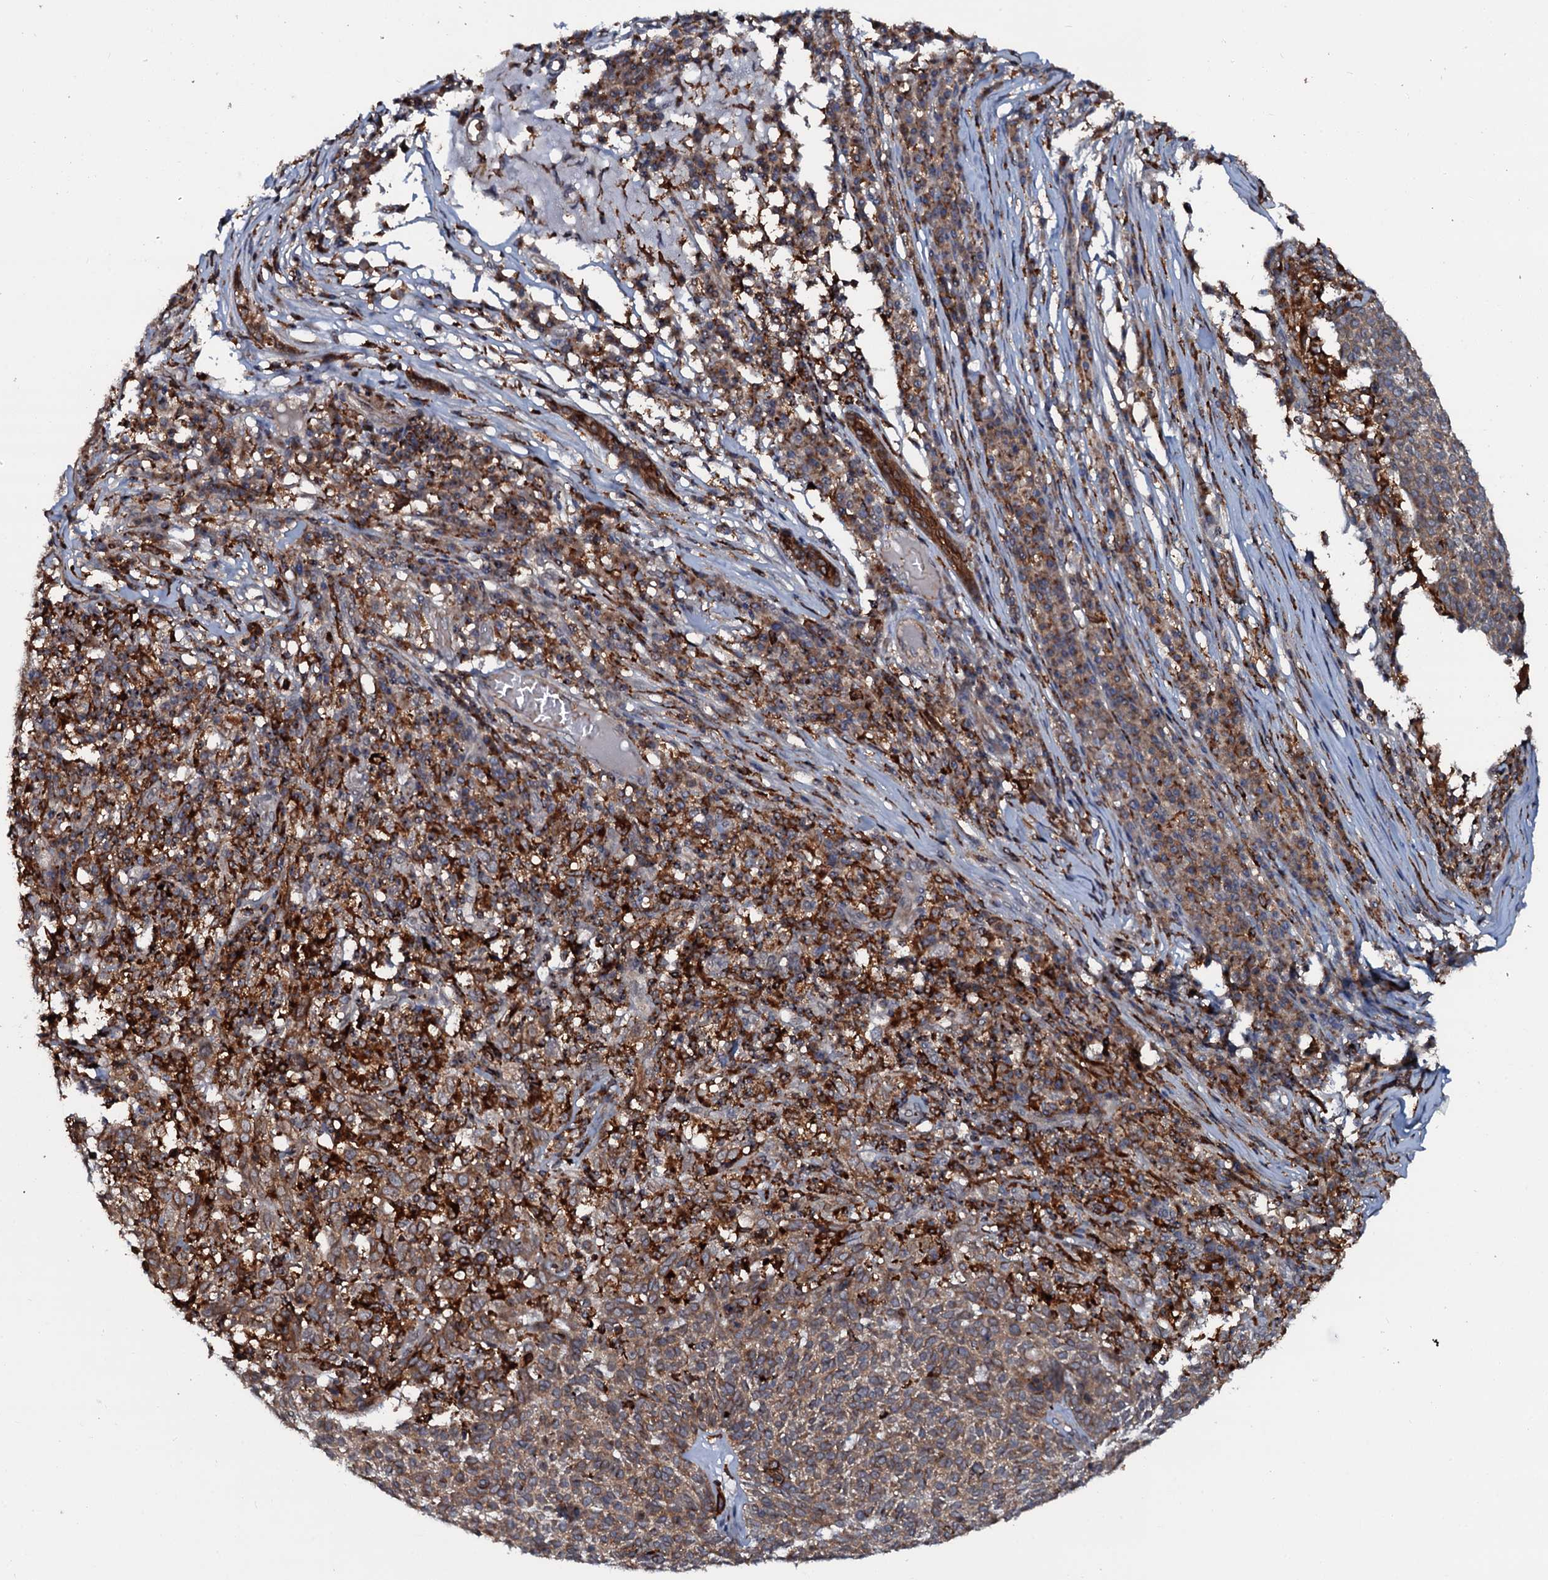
{"staining": {"intensity": "moderate", "quantity": ">75%", "location": "cytoplasmic/membranous"}, "tissue": "skin cancer", "cell_type": "Tumor cells", "image_type": "cancer", "snomed": [{"axis": "morphology", "description": "Squamous cell carcinoma, NOS"}, {"axis": "topography", "description": "Skin"}], "caption": "Immunohistochemistry (DAB (3,3'-diaminobenzidine)) staining of squamous cell carcinoma (skin) shows moderate cytoplasmic/membranous protein staining in about >75% of tumor cells.", "gene": "VAMP8", "patient": {"sex": "female", "age": 90}}